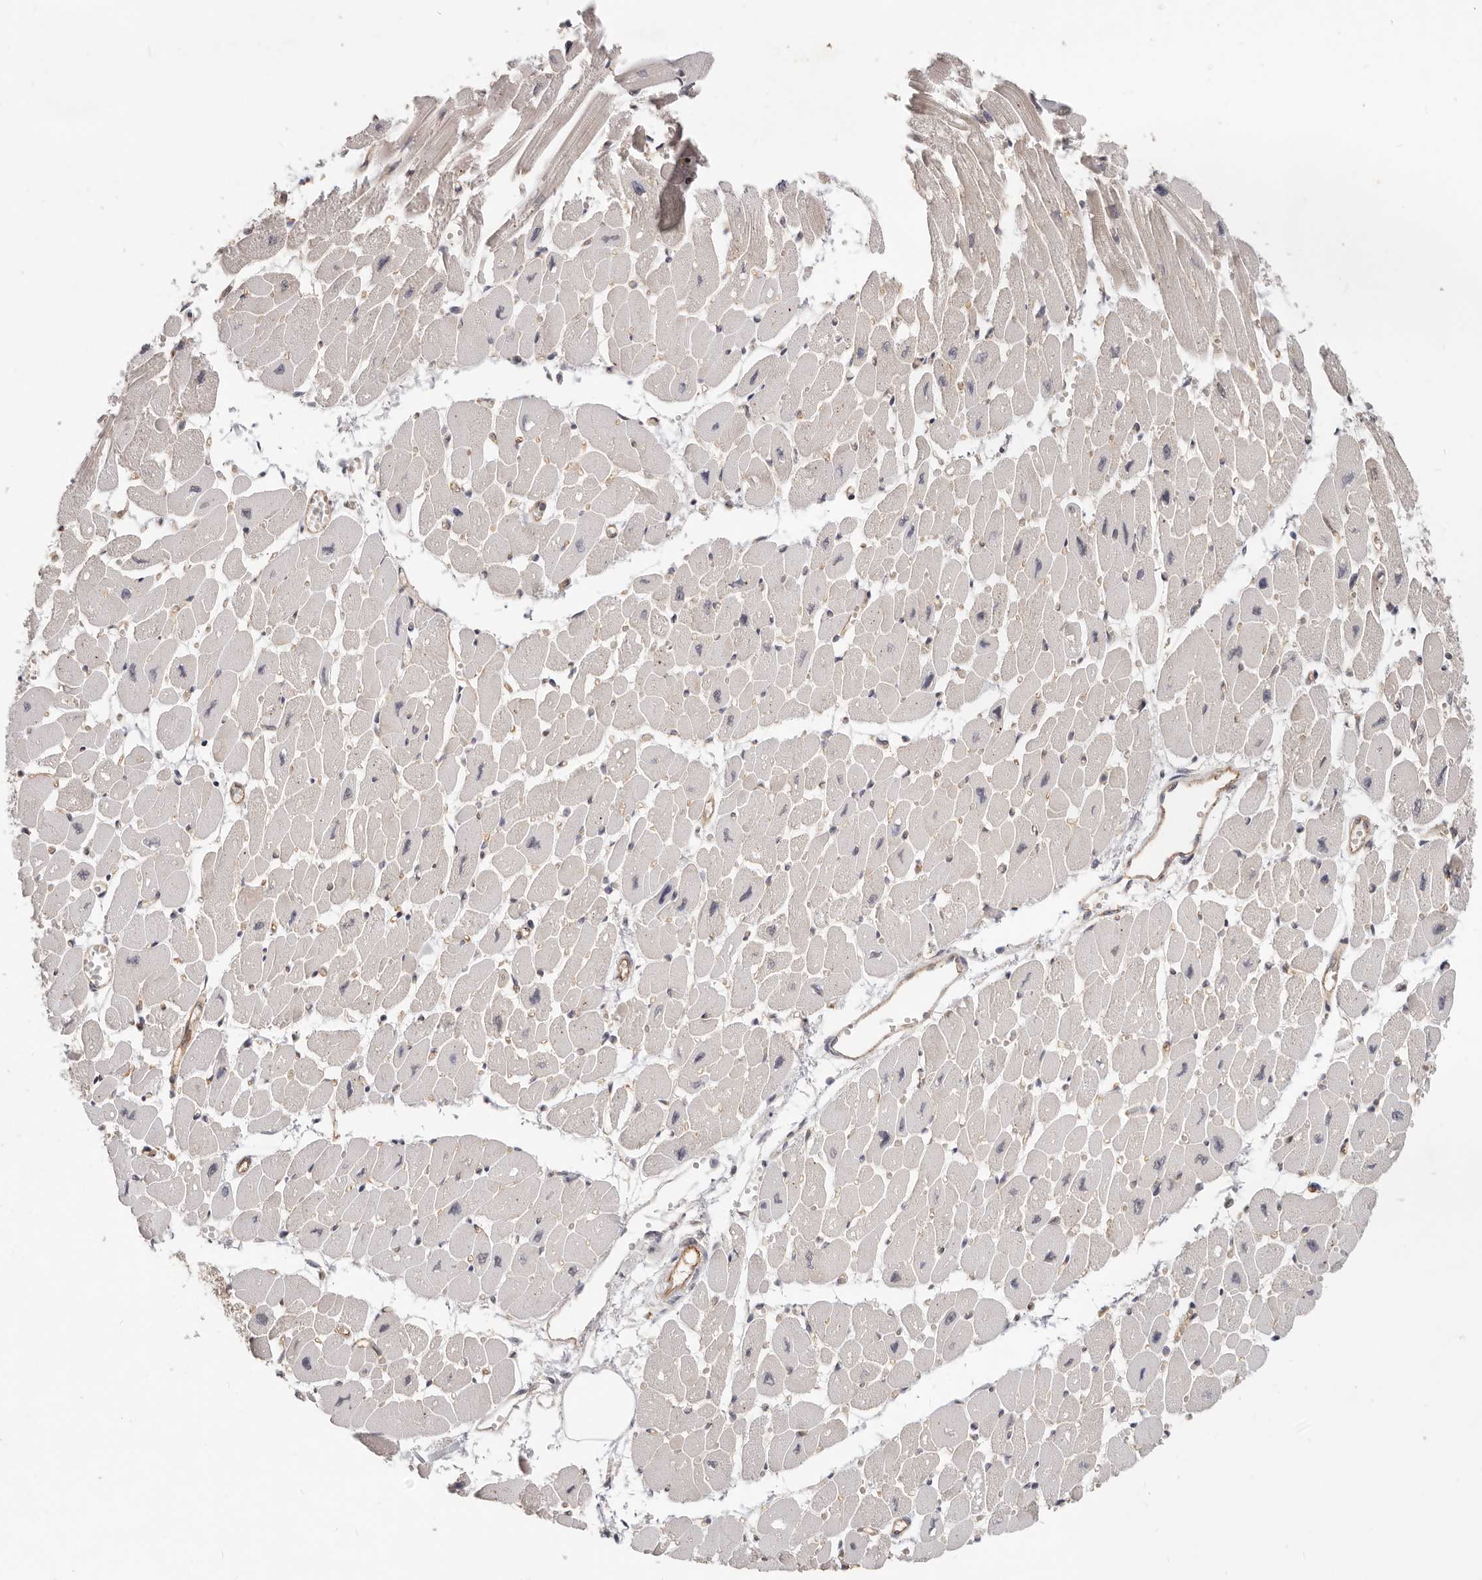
{"staining": {"intensity": "weak", "quantity": "25%-75%", "location": "cytoplasmic/membranous"}, "tissue": "heart muscle", "cell_type": "Cardiomyocytes", "image_type": "normal", "snomed": [{"axis": "morphology", "description": "Normal tissue, NOS"}, {"axis": "topography", "description": "Heart"}], "caption": "Benign heart muscle was stained to show a protein in brown. There is low levels of weak cytoplasmic/membranous positivity in approximately 25%-75% of cardiomyocytes.", "gene": "USP49", "patient": {"sex": "female", "age": 54}}